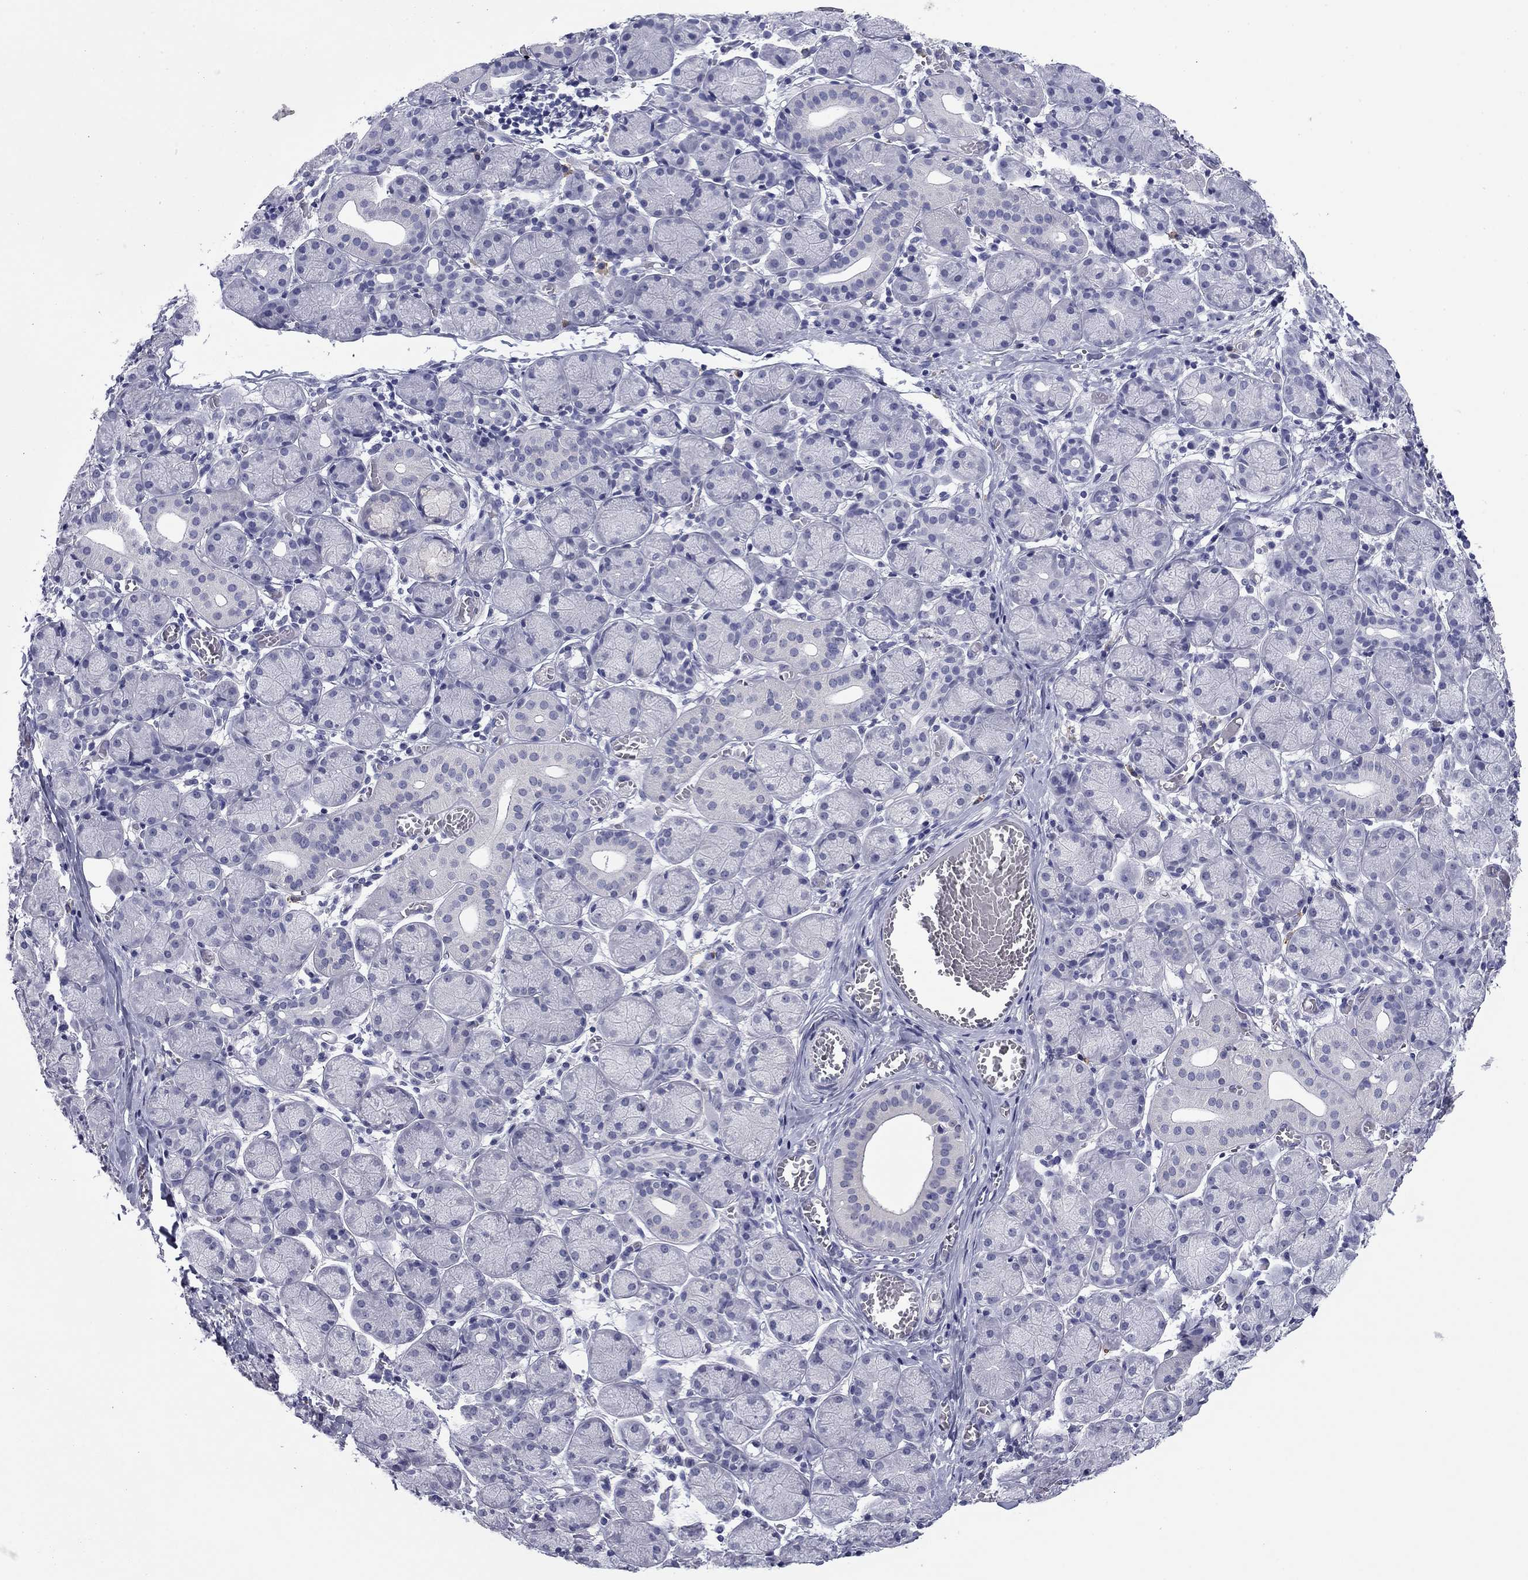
{"staining": {"intensity": "negative", "quantity": "none", "location": "none"}, "tissue": "salivary gland", "cell_type": "Glandular cells", "image_type": "normal", "snomed": [{"axis": "morphology", "description": "Normal tissue, NOS"}, {"axis": "topography", "description": "Salivary gland"}, {"axis": "topography", "description": "Peripheral nerve tissue"}], "caption": "Normal salivary gland was stained to show a protein in brown. There is no significant staining in glandular cells. Nuclei are stained in blue.", "gene": "HAO1", "patient": {"sex": "female", "age": 24}}